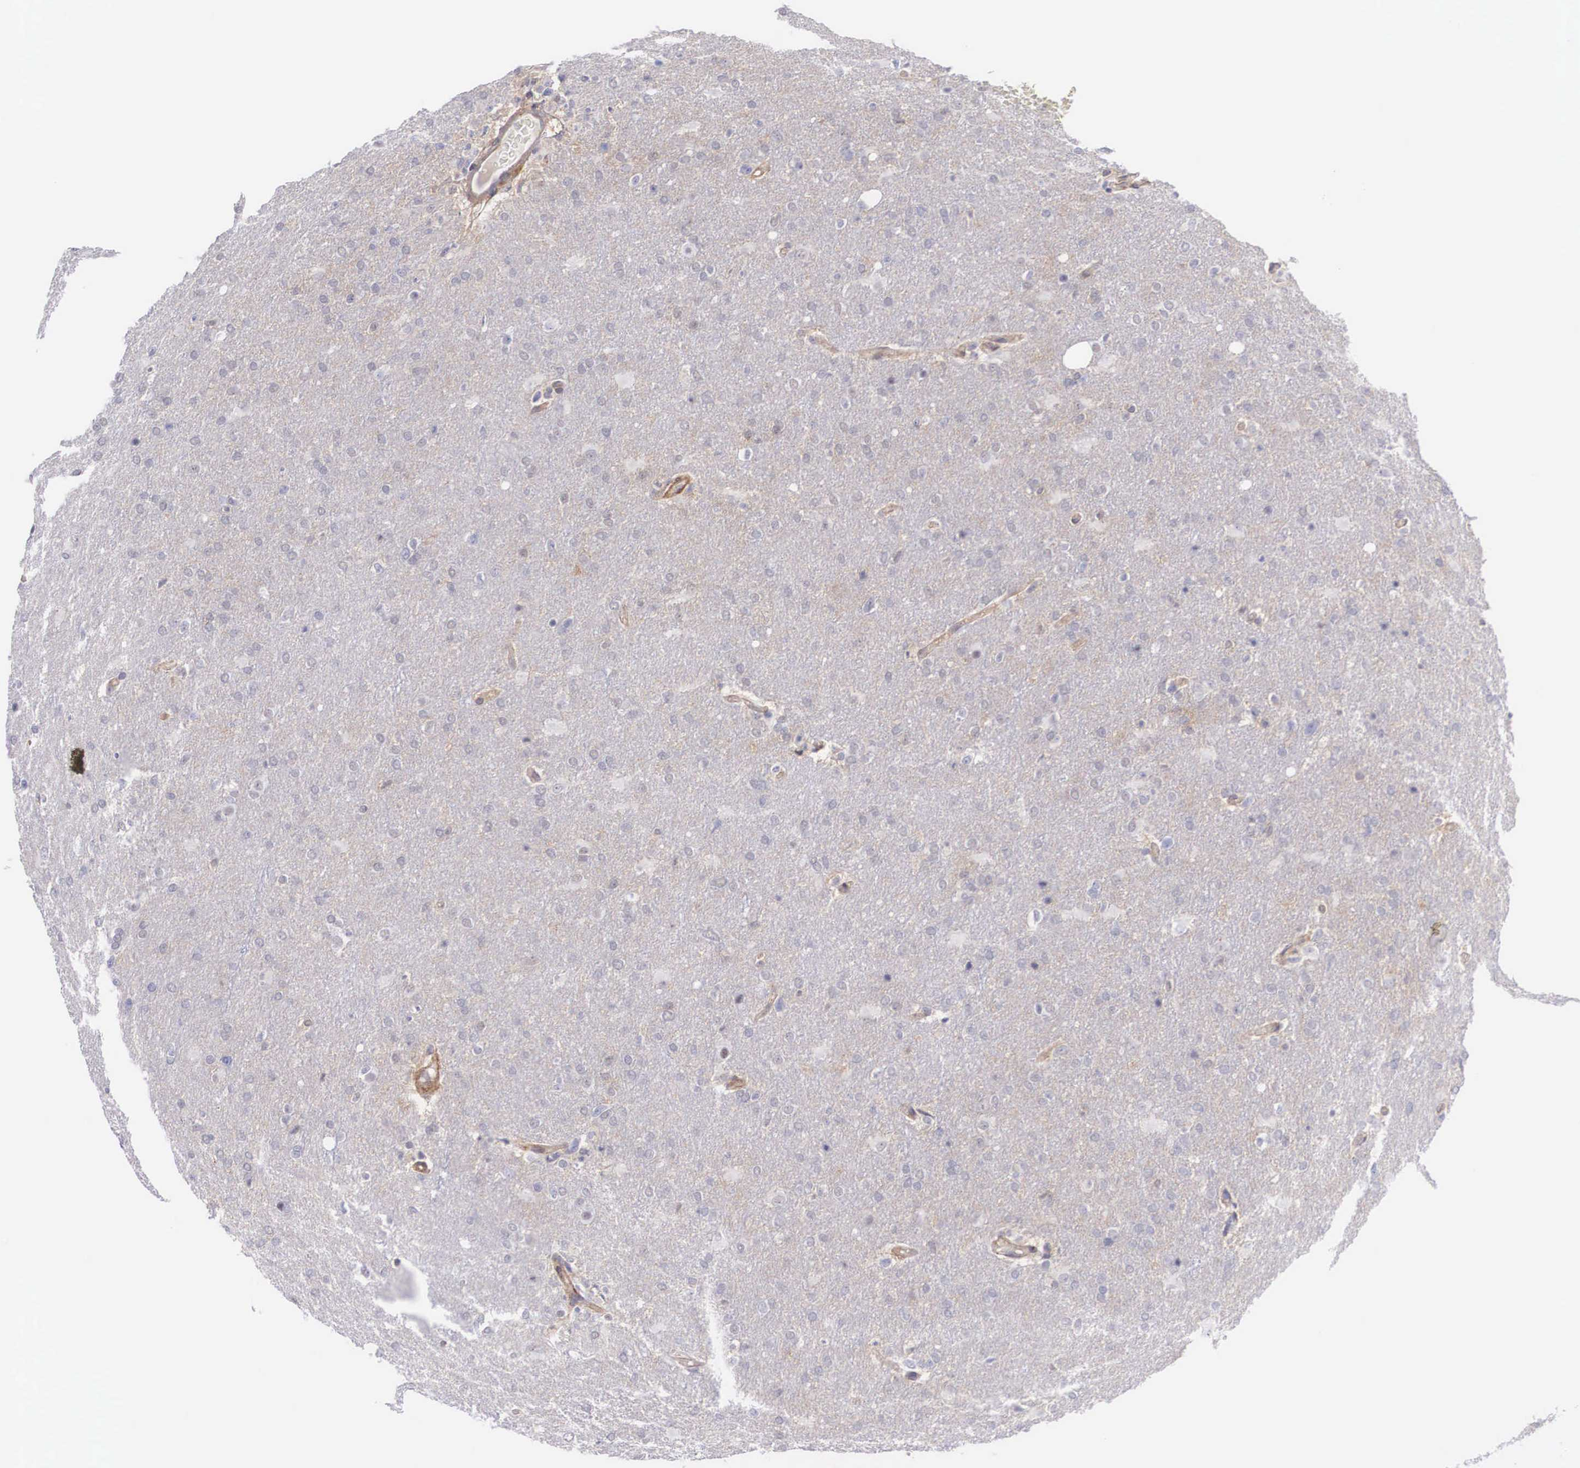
{"staining": {"intensity": "negative", "quantity": "none", "location": "none"}, "tissue": "glioma", "cell_type": "Tumor cells", "image_type": "cancer", "snomed": [{"axis": "morphology", "description": "Glioma, malignant, High grade"}, {"axis": "topography", "description": "Brain"}], "caption": "DAB immunohistochemical staining of human glioma reveals no significant expression in tumor cells.", "gene": "NR4A2", "patient": {"sex": "male", "age": 68}}